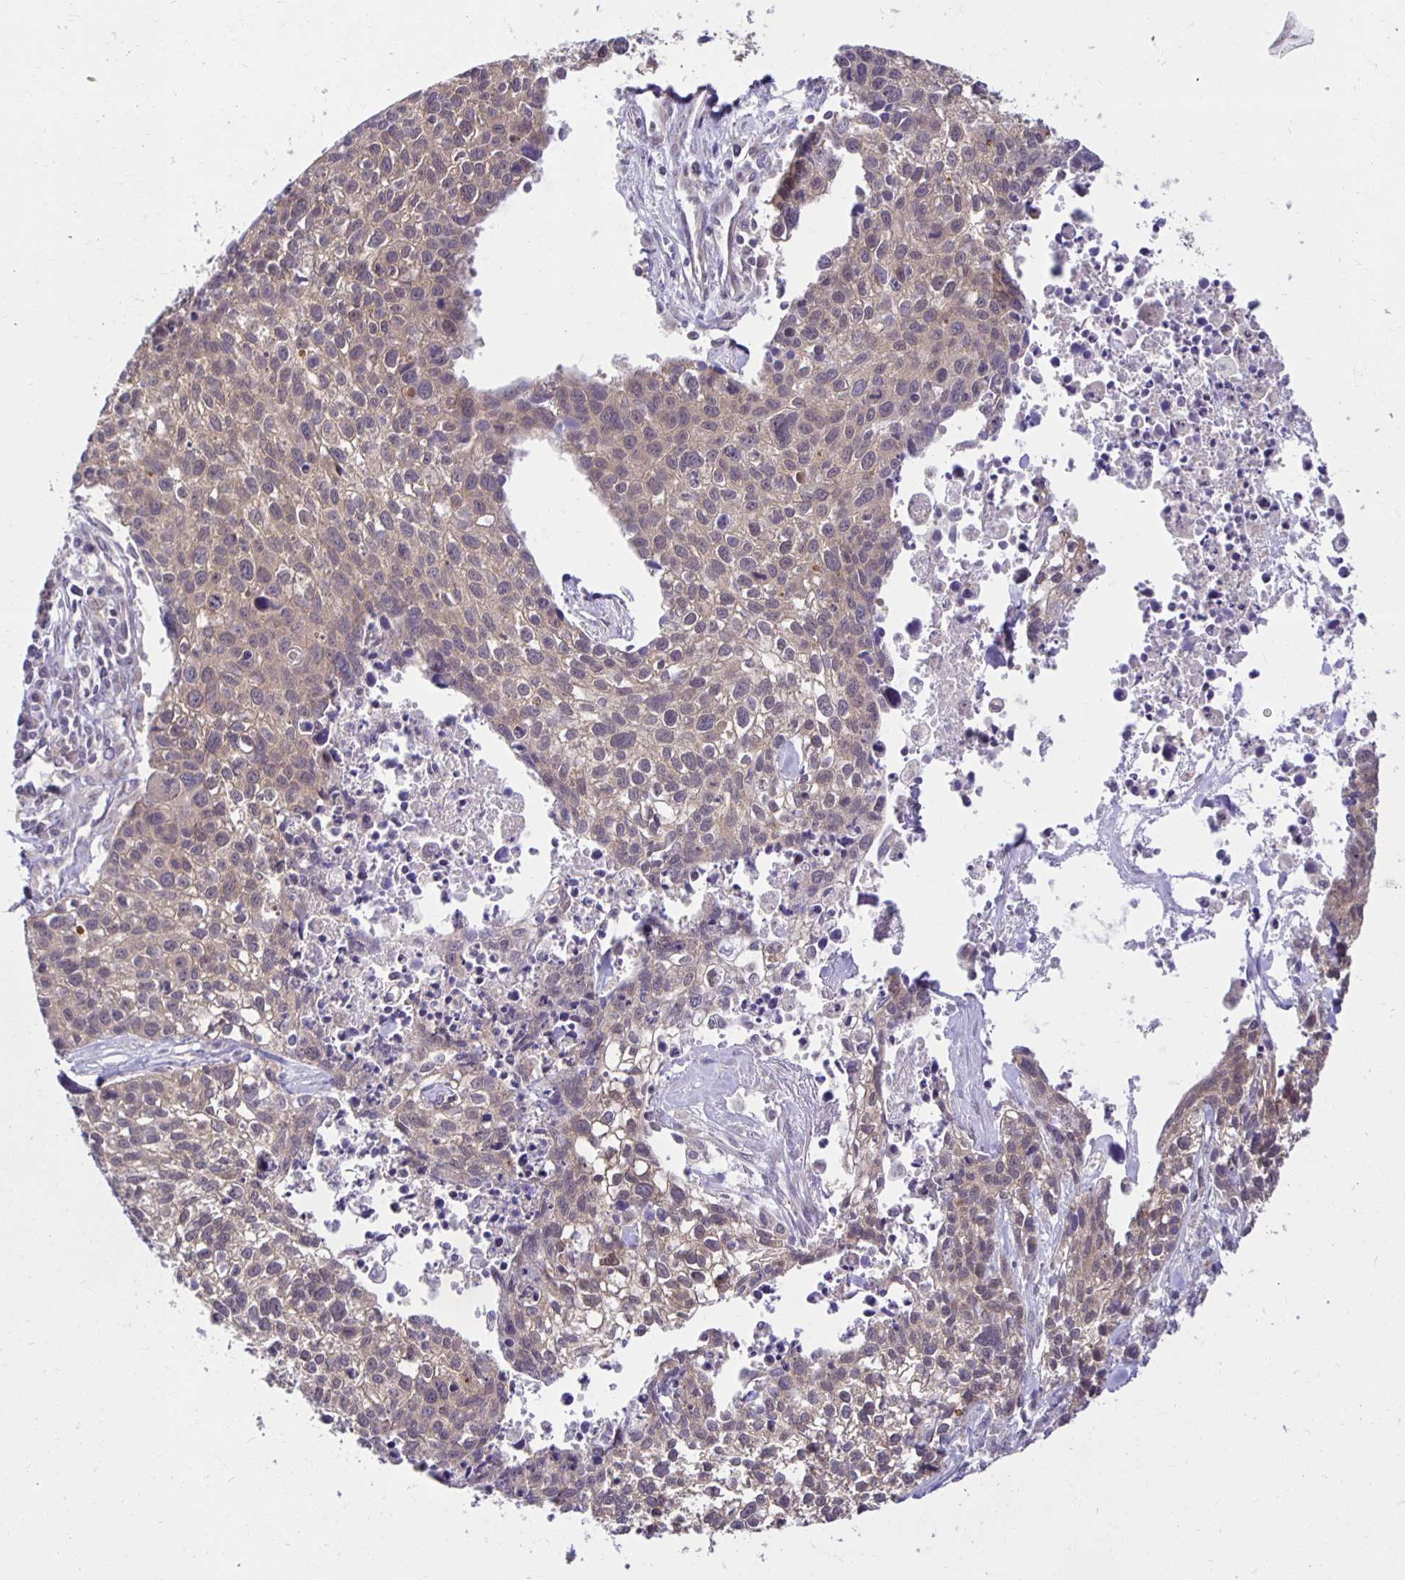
{"staining": {"intensity": "weak", "quantity": "25%-75%", "location": "cytoplasmic/membranous"}, "tissue": "lung cancer", "cell_type": "Tumor cells", "image_type": "cancer", "snomed": [{"axis": "morphology", "description": "Squamous cell carcinoma, NOS"}, {"axis": "topography", "description": "Lung"}], "caption": "Immunohistochemistry (DAB) staining of squamous cell carcinoma (lung) demonstrates weak cytoplasmic/membranous protein staining in about 25%-75% of tumor cells.", "gene": "MIEN1", "patient": {"sex": "male", "age": 74}}